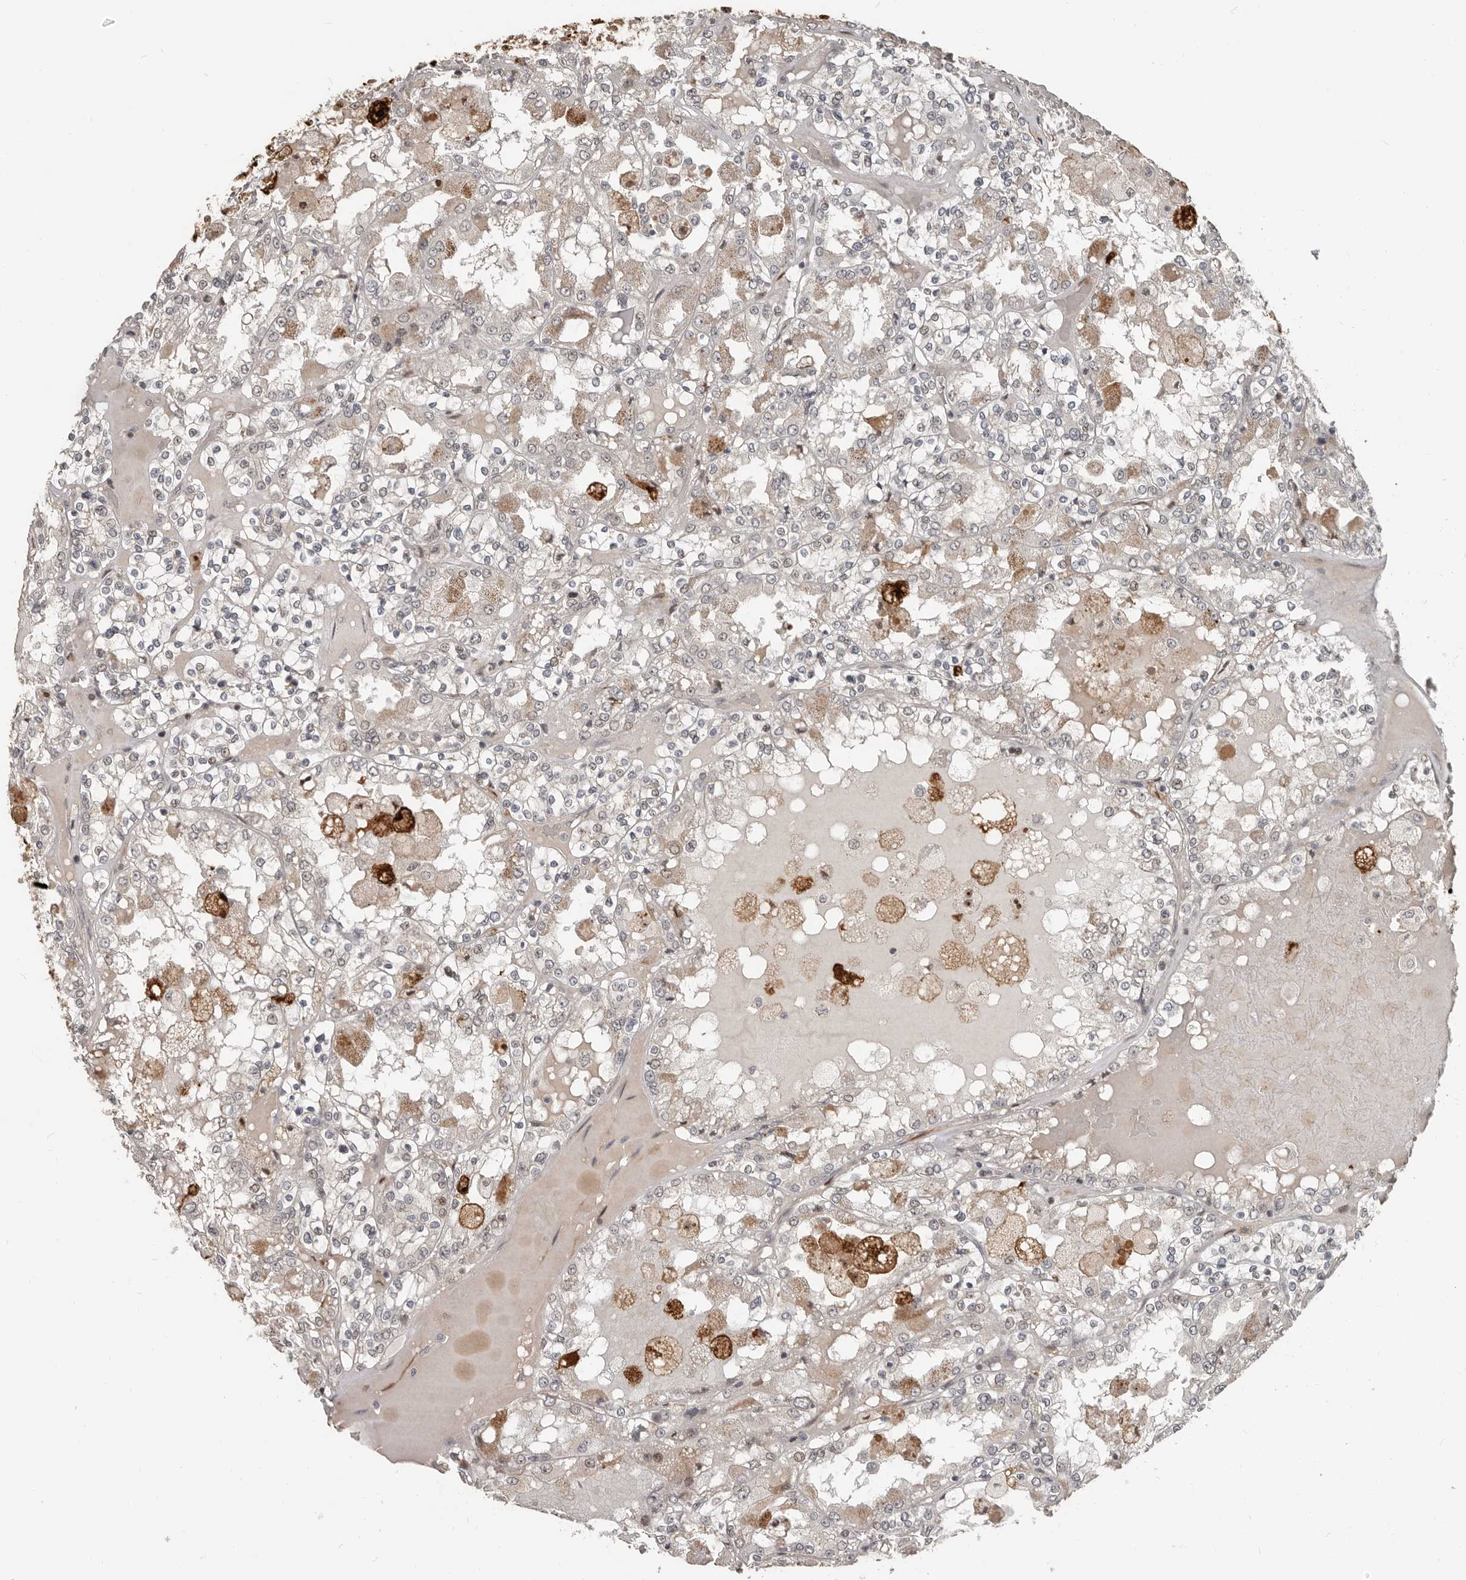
{"staining": {"intensity": "negative", "quantity": "none", "location": "none"}, "tissue": "renal cancer", "cell_type": "Tumor cells", "image_type": "cancer", "snomed": [{"axis": "morphology", "description": "Adenocarcinoma, NOS"}, {"axis": "topography", "description": "Kidney"}], "caption": "This is an immunohistochemistry histopathology image of human renal cancer (adenocarcinoma). There is no expression in tumor cells.", "gene": "APOL6", "patient": {"sex": "female", "age": 56}}